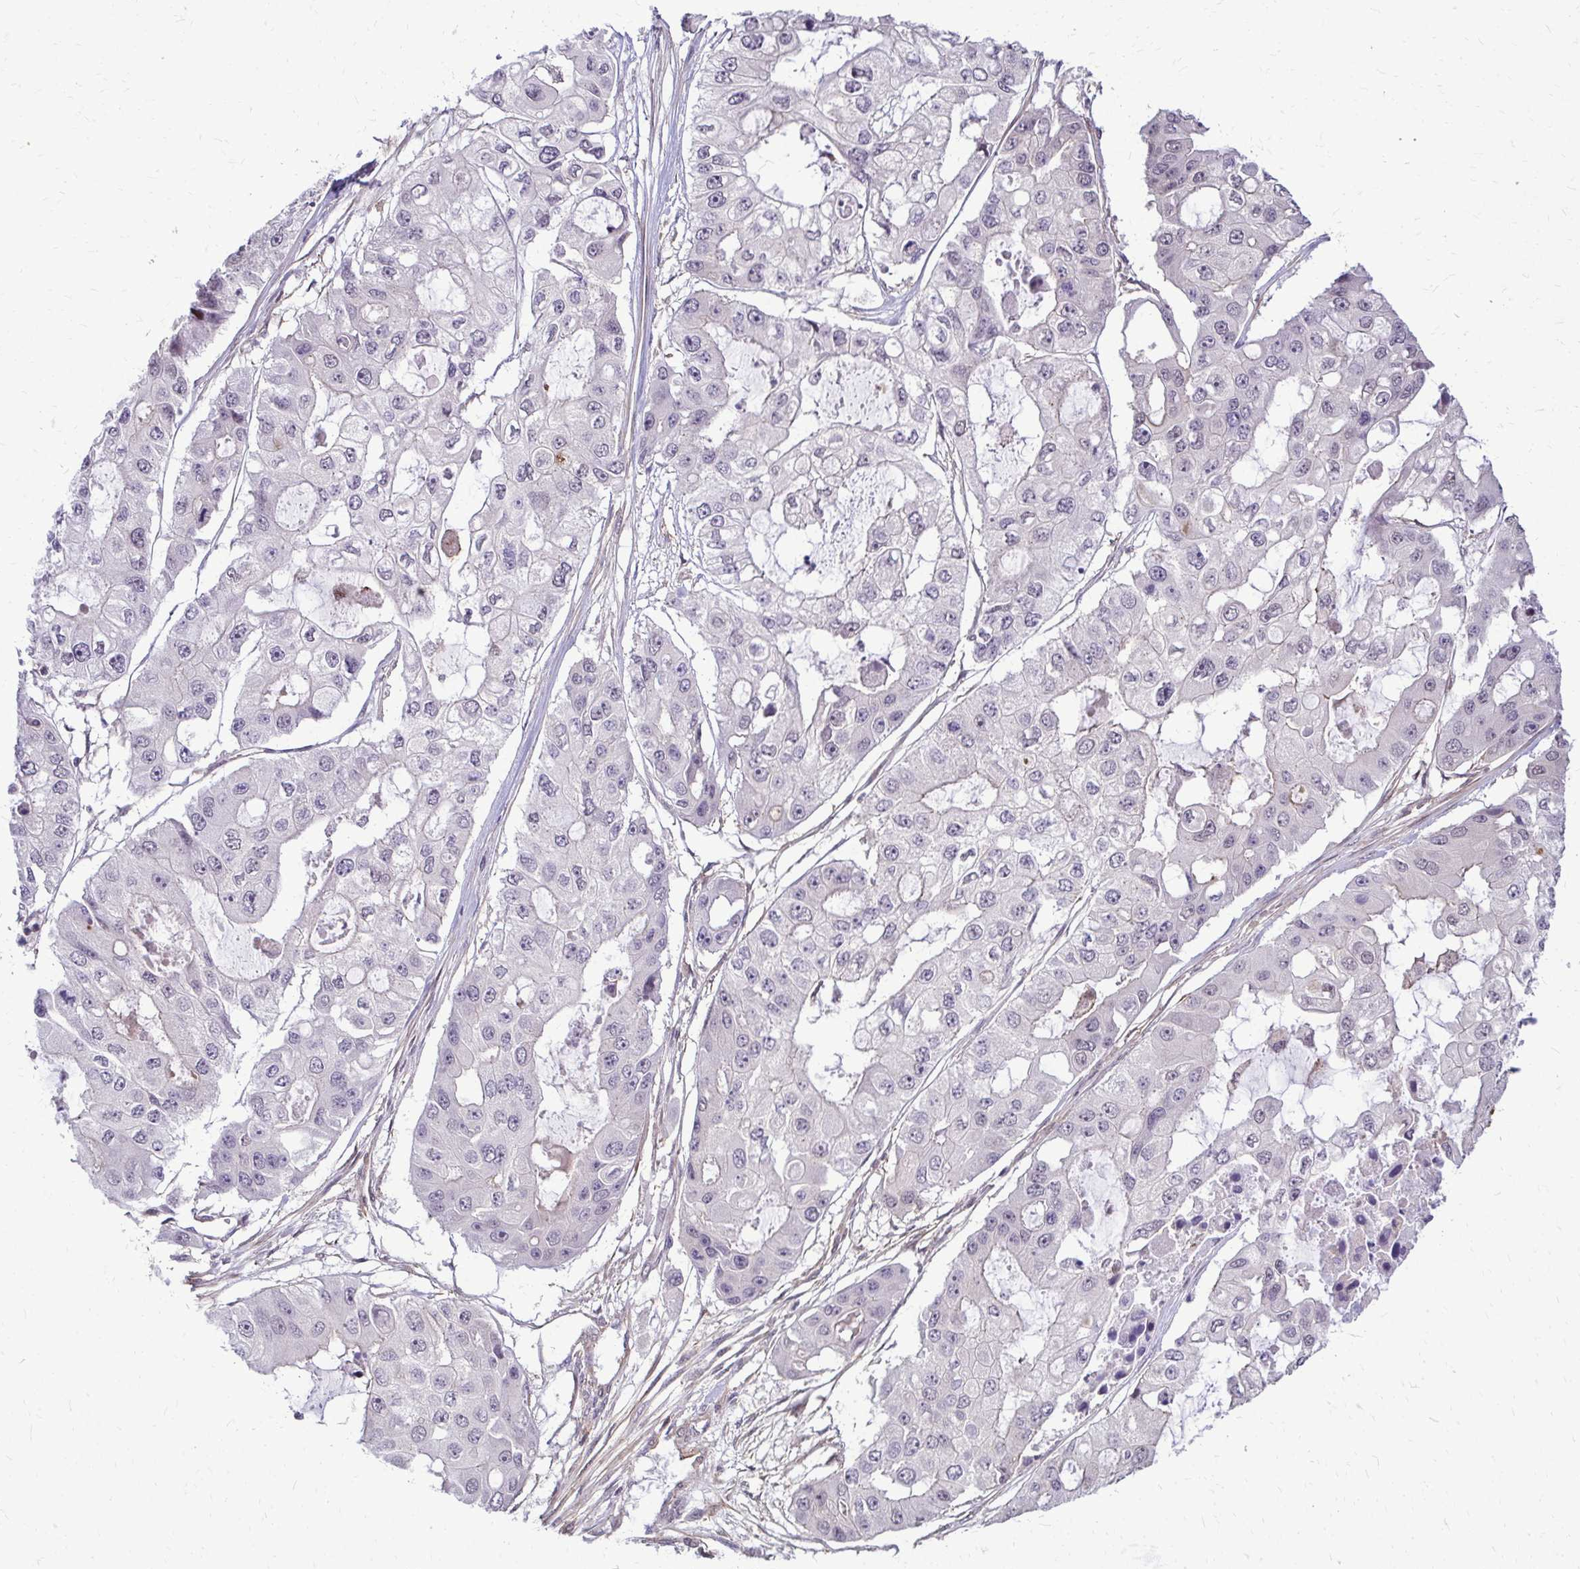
{"staining": {"intensity": "negative", "quantity": "none", "location": "none"}, "tissue": "ovarian cancer", "cell_type": "Tumor cells", "image_type": "cancer", "snomed": [{"axis": "morphology", "description": "Cystadenocarcinoma, serous, NOS"}, {"axis": "topography", "description": "Ovary"}], "caption": "There is no significant positivity in tumor cells of ovarian cancer (serous cystadenocarcinoma). (Brightfield microscopy of DAB (3,3'-diaminobenzidine) immunohistochemistry (IHC) at high magnification).", "gene": "TRIP6", "patient": {"sex": "female", "age": 56}}